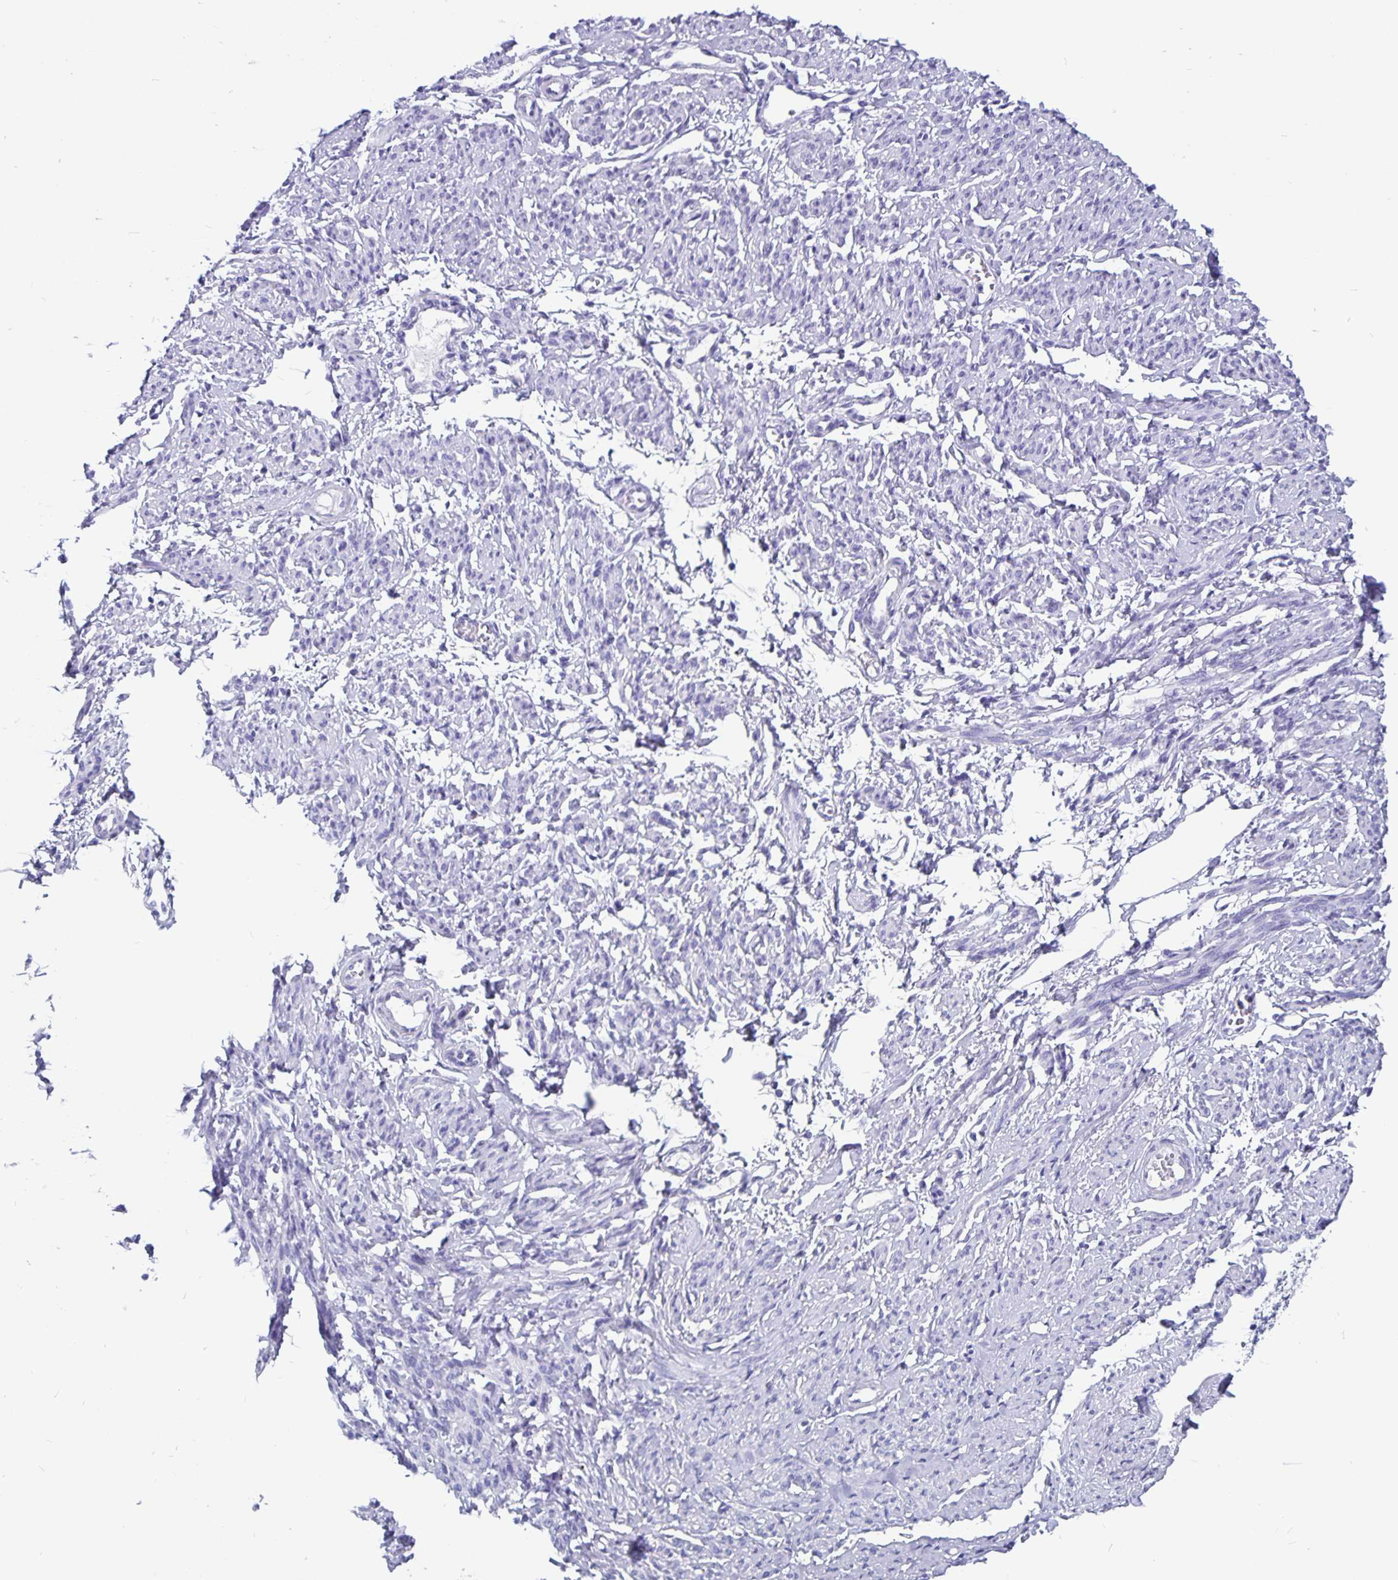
{"staining": {"intensity": "negative", "quantity": "none", "location": "none"}, "tissue": "smooth muscle", "cell_type": "Smooth muscle cells", "image_type": "normal", "snomed": [{"axis": "morphology", "description": "Normal tissue, NOS"}, {"axis": "topography", "description": "Smooth muscle"}], "caption": "Image shows no significant protein positivity in smooth muscle cells of normal smooth muscle. (DAB (3,3'-diaminobenzidine) immunohistochemistry, high magnification).", "gene": "ODF3B", "patient": {"sex": "female", "age": 65}}